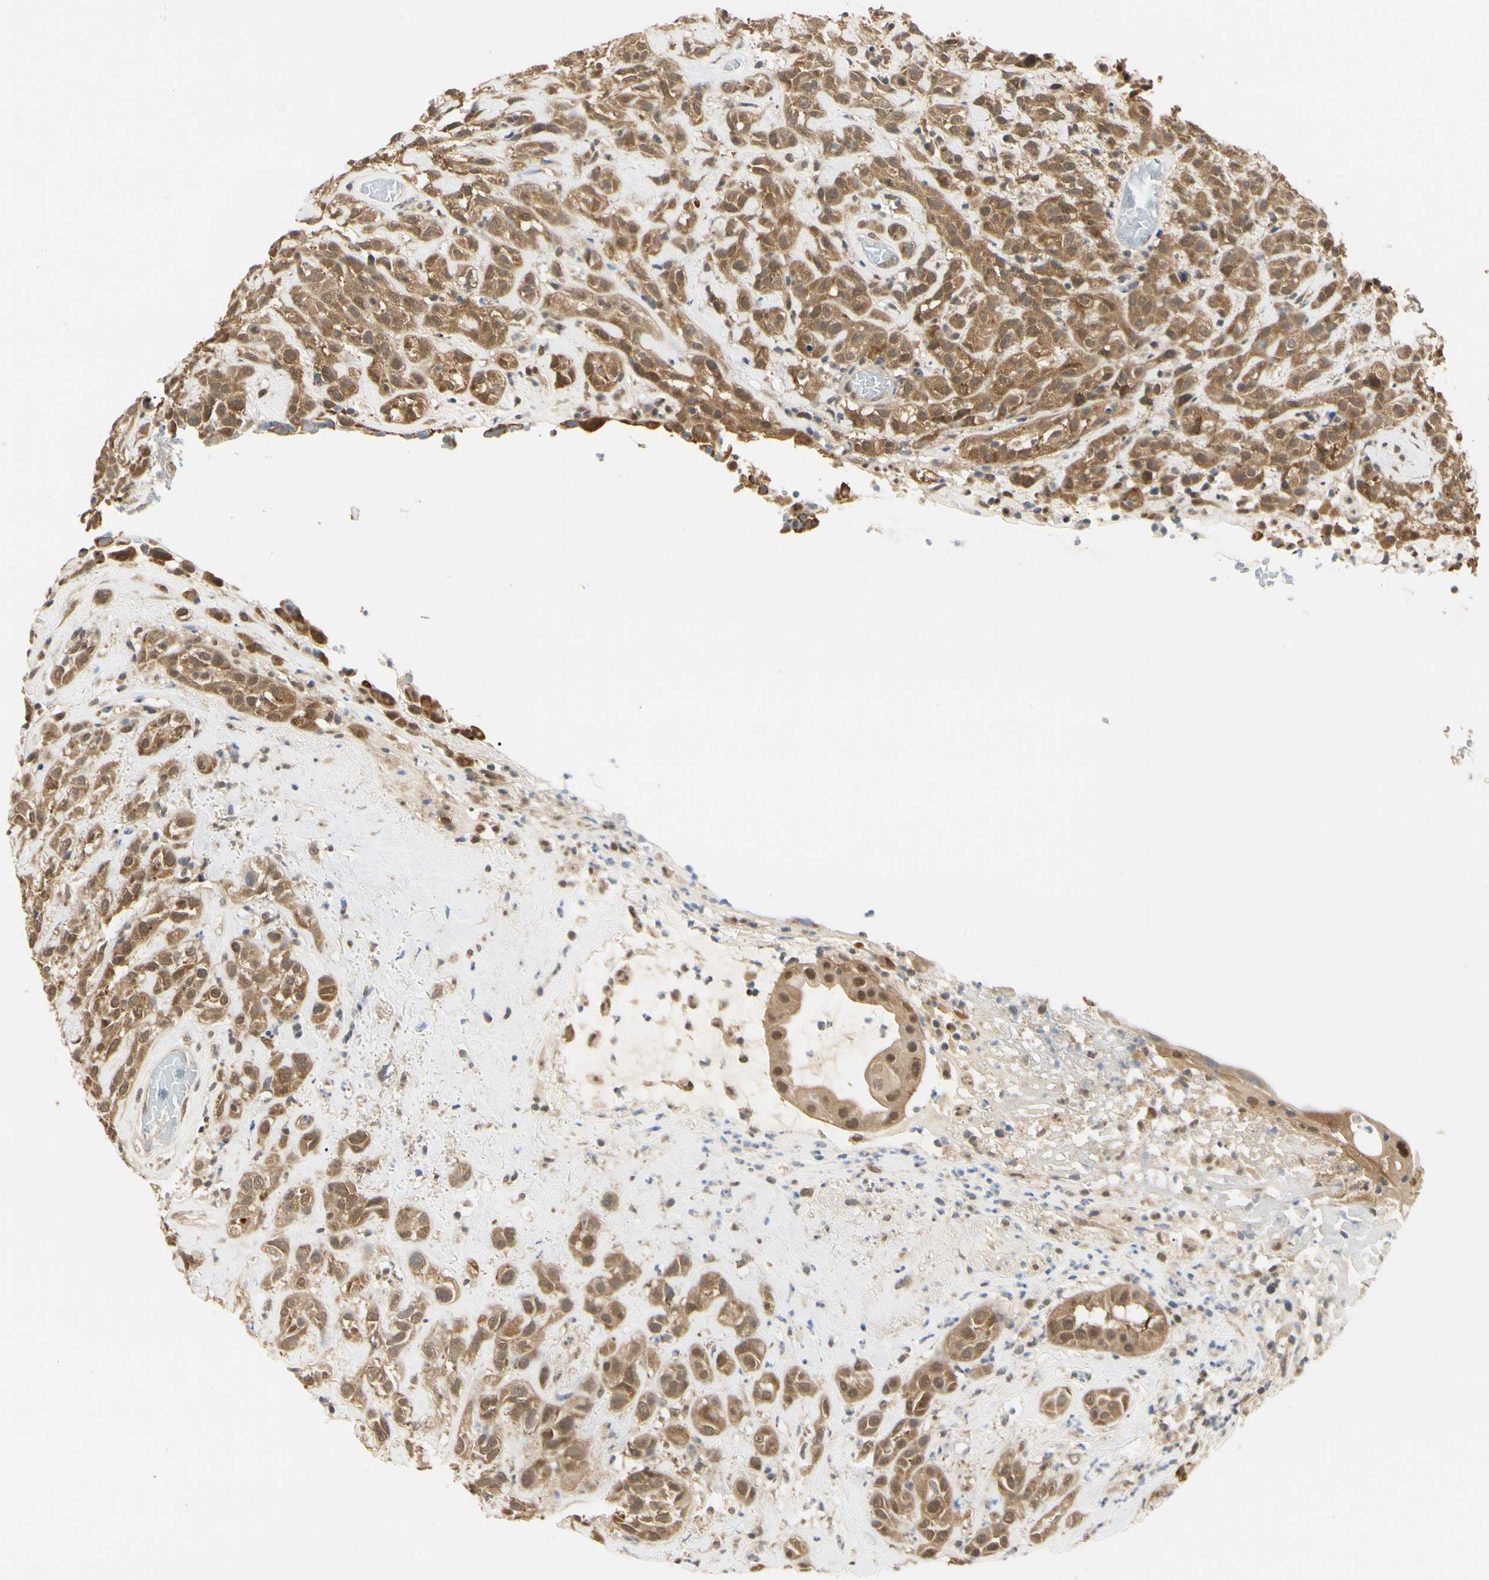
{"staining": {"intensity": "strong", "quantity": ">75%", "location": "cytoplasmic/membranous,nuclear"}, "tissue": "head and neck cancer", "cell_type": "Tumor cells", "image_type": "cancer", "snomed": [{"axis": "morphology", "description": "Squamous cell carcinoma, NOS"}, {"axis": "topography", "description": "Head-Neck"}], "caption": "The immunohistochemical stain highlights strong cytoplasmic/membranous and nuclear expression in tumor cells of squamous cell carcinoma (head and neck) tissue.", "gene": "UBE2Z", "patient": {"sex": "male", "age": 62}}